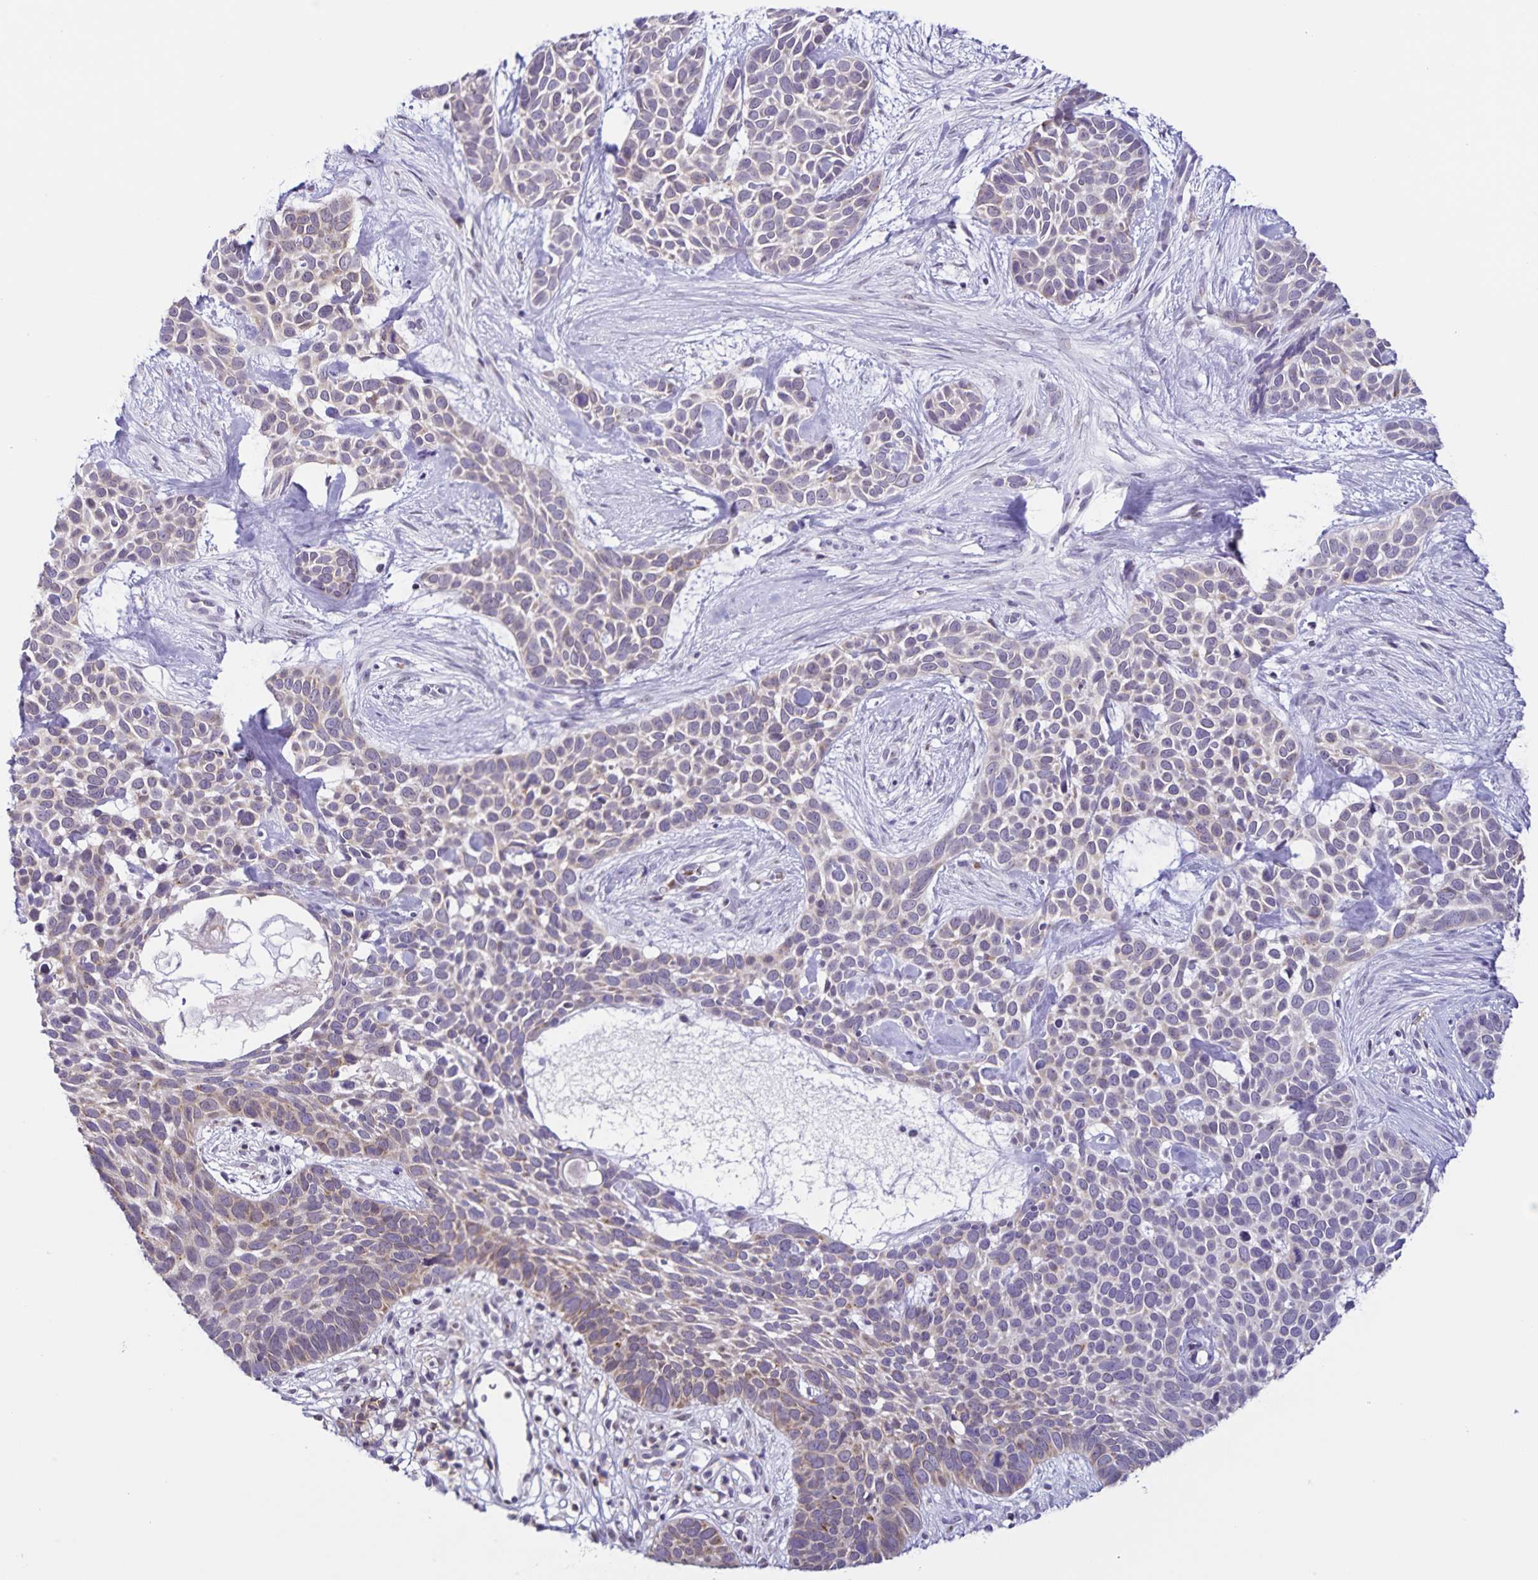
{"staining": {"intensity": "negative", "quantity": "none", "location": "none"}, "tissue": "skin cancer", "cell_type": "Tumor cells", "image_type": "cancer", "snomed": [{"axis": "morphology", "description": "Basal cell carcinoma"}, {"axis": "topography", "description": "Skin"}], "caption": "IHC image of human skin cancer stained for a protein (brown), which reveals no positivity in tumor cells.", "gene": "STPG4", "patient": {"sex": "male", "age": 69}}